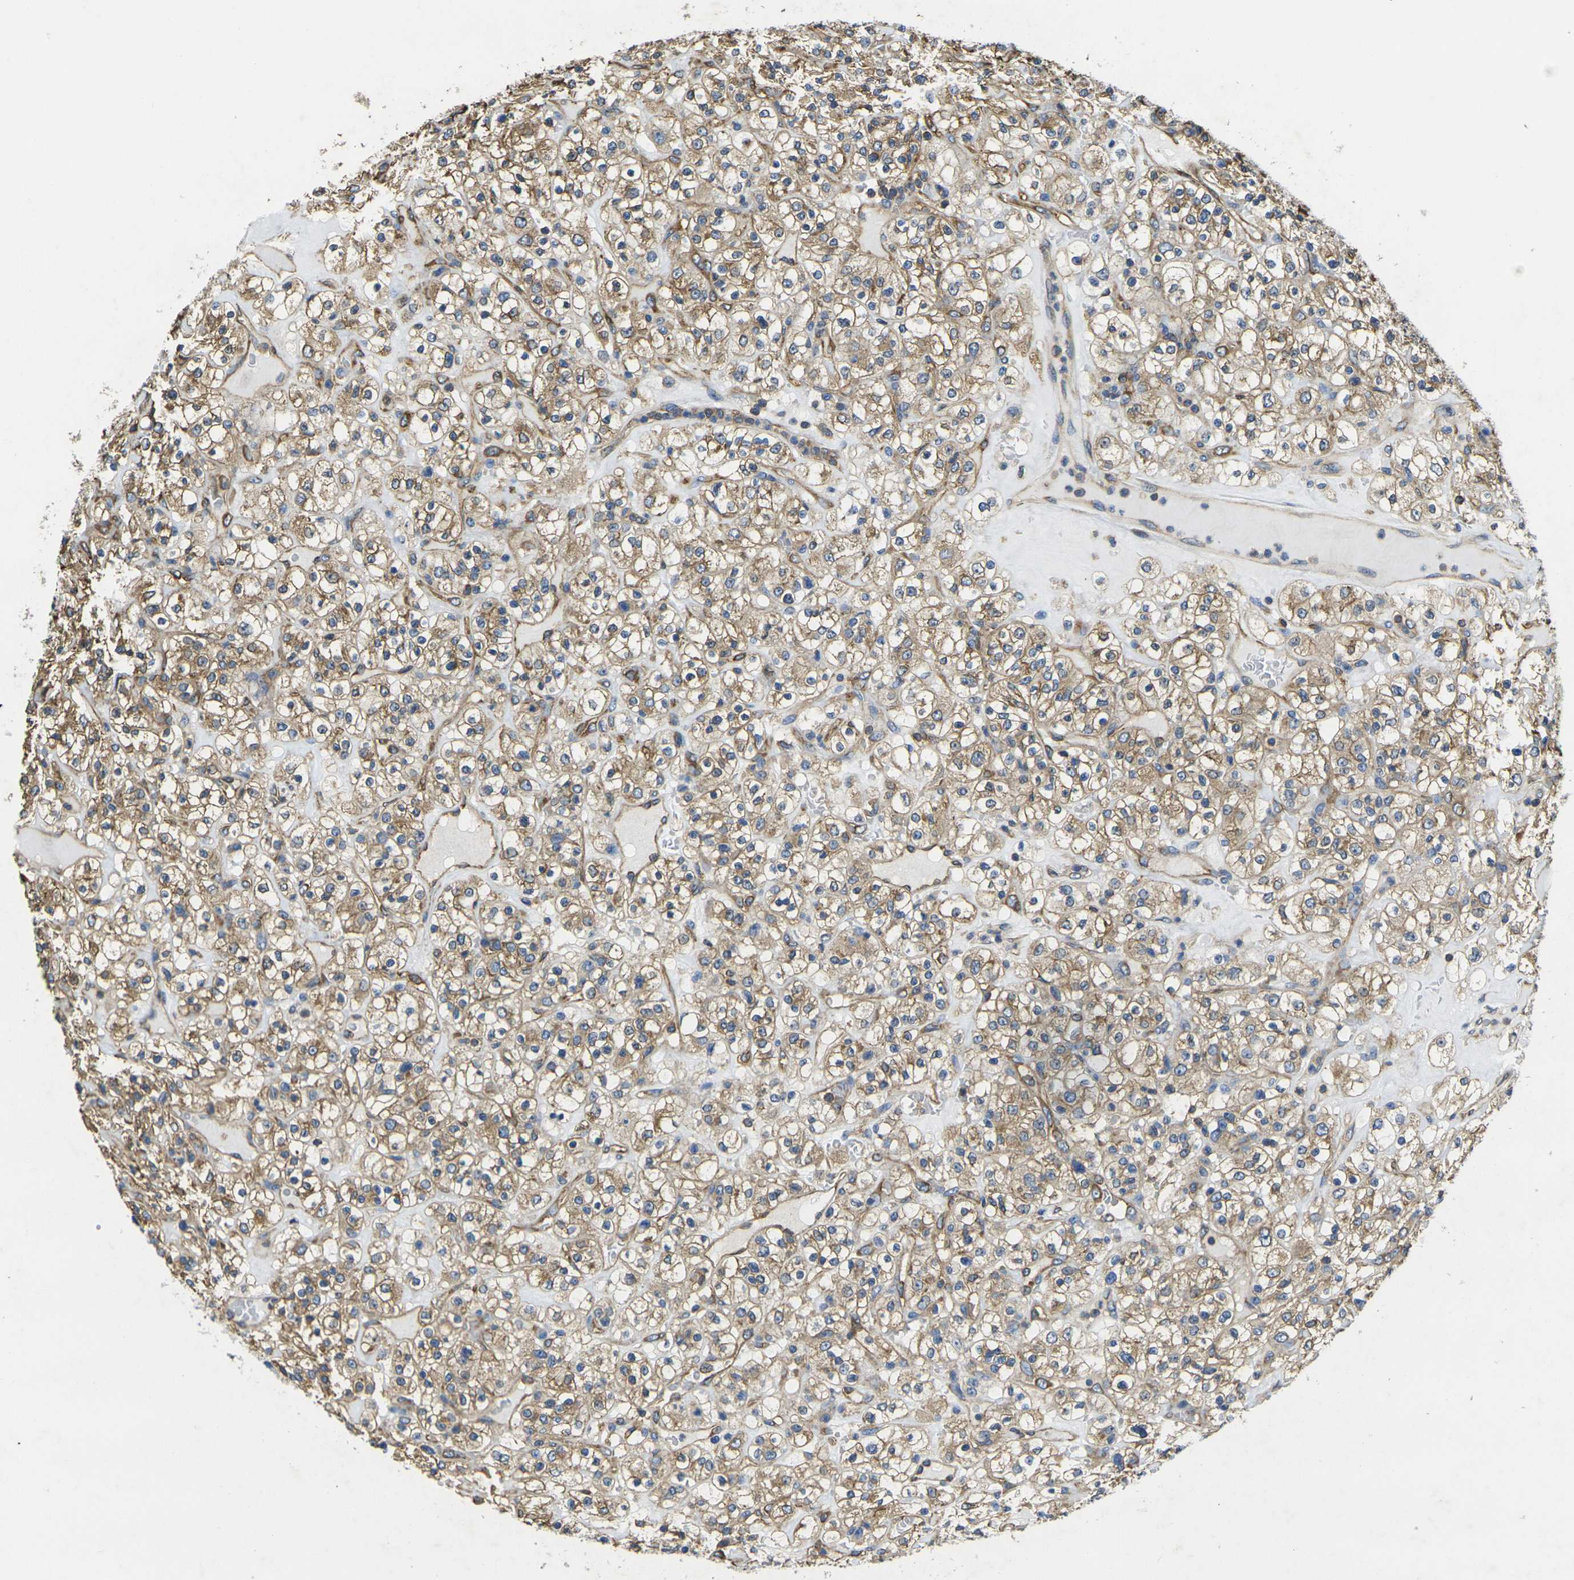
{"staining": {"intensity": "moderate", "quantity": ">75%", "location": "cytoplasmic/membranous"}, "tissue": "renal cancer", "cell_type": "Tumor cells", "image_type": "cancer", "snomed": [{"axis": "morphology", "description": "Normal tissue, NOS"}, {"axis": "morphology", "description": "Adenocarcinoma, NOS"}, {"axis": "topography", "description": "Kidney"}], "caption": "IHC of adenocarcinoma (renal) exhibits medium levels of moderate cytoplasmic/membranous staining in about >75% of tumor cells.", "gene": "FAM110D", "patient": {"sex": "female", "age": 72}}